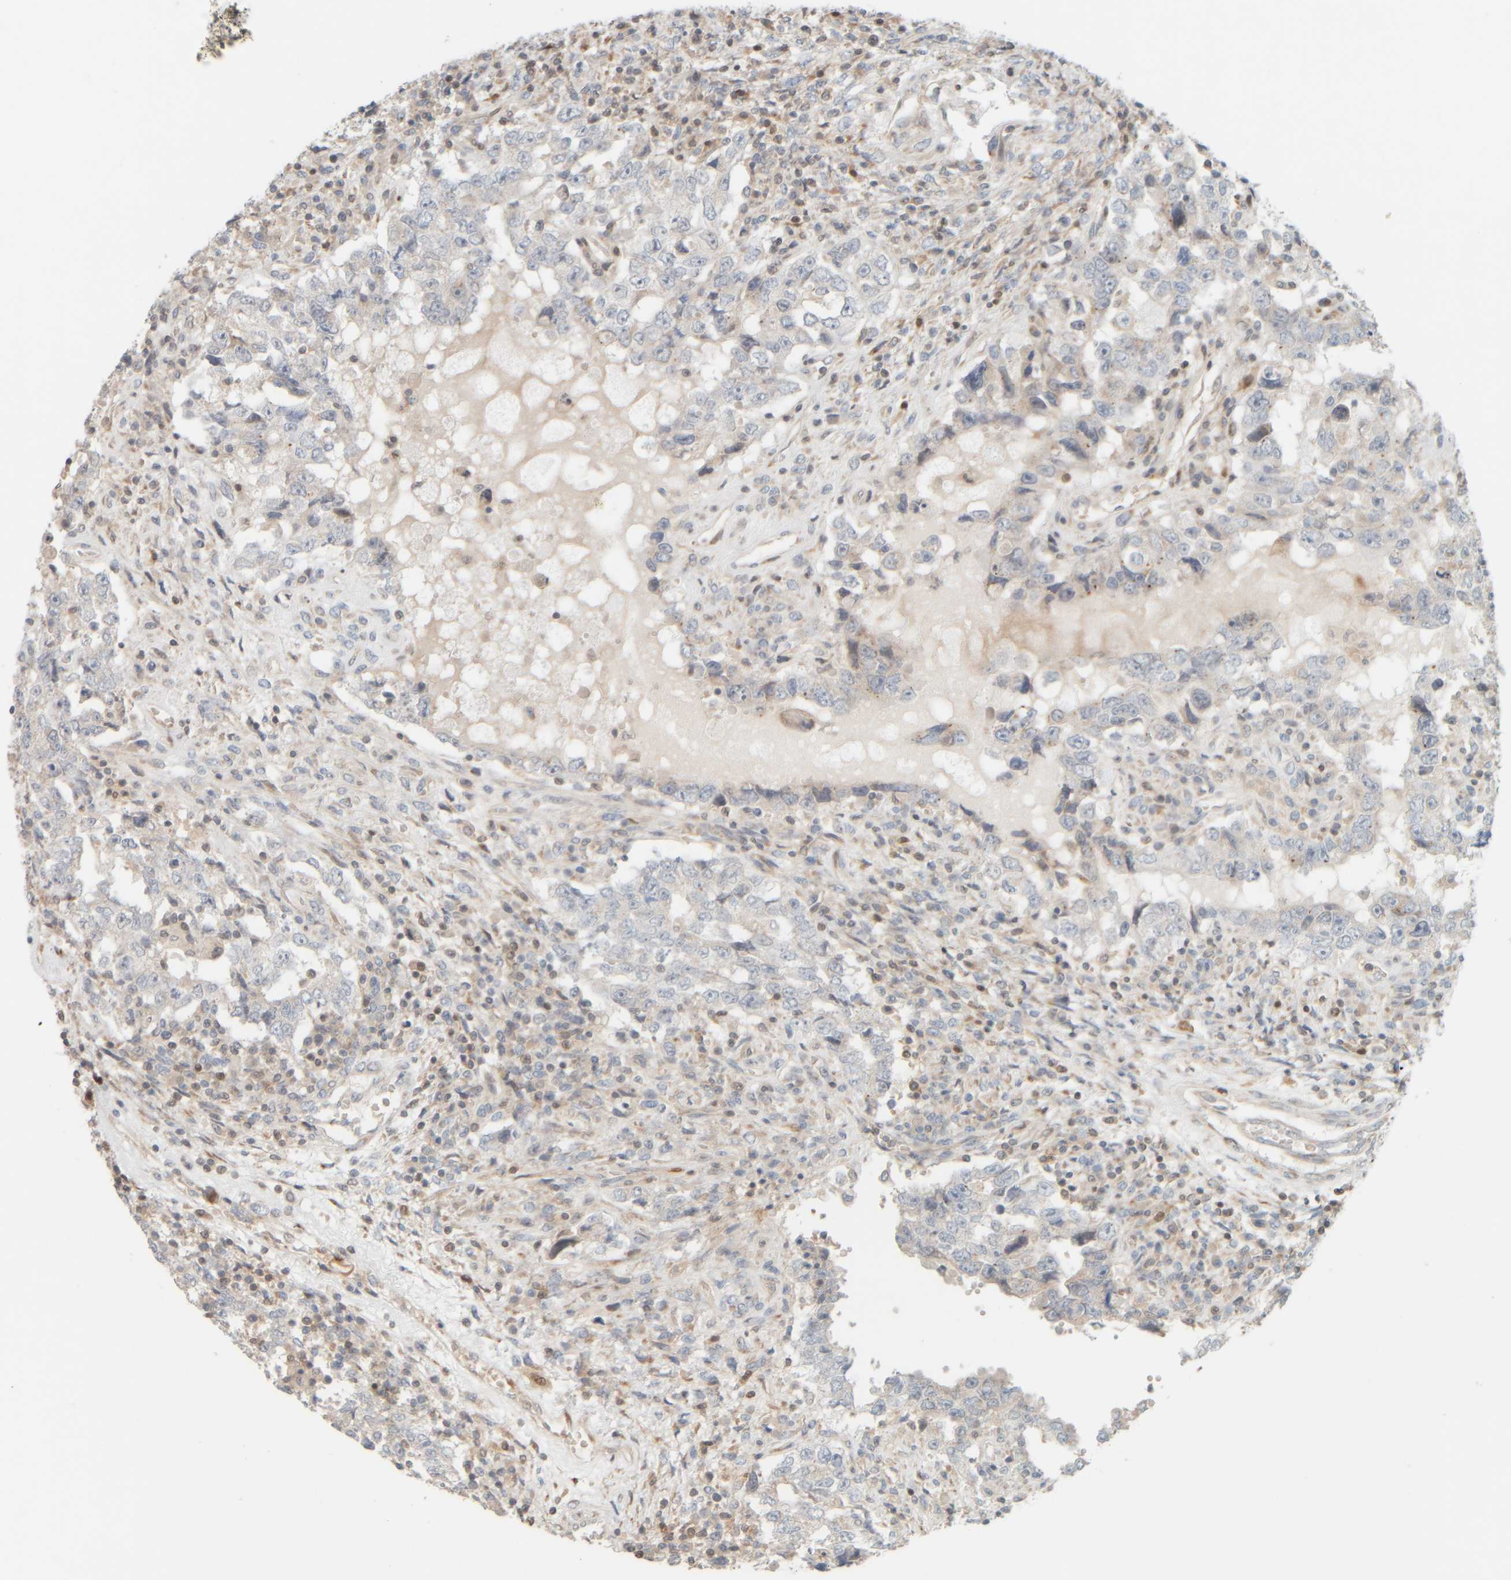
{"staining": {"intensity": "negative", "quantity": "none", "location": "none"}, "tissue": "testis cancer", "cell_type": "Tumor cells", "image_type": "cancer", "snomed": [{"axis": "morphology", "description": "Carcinoma, Embryonal, NOS"}, {"axis": "topography", "description": "Testis"}], "caption": "Histopathology image shows no protein positivity in tumor cells of embryonal carcinoma (testis) tissue.", "gene": "PTGES3L-AARSD1", "patient": {"sex": "male", "age": 26}}